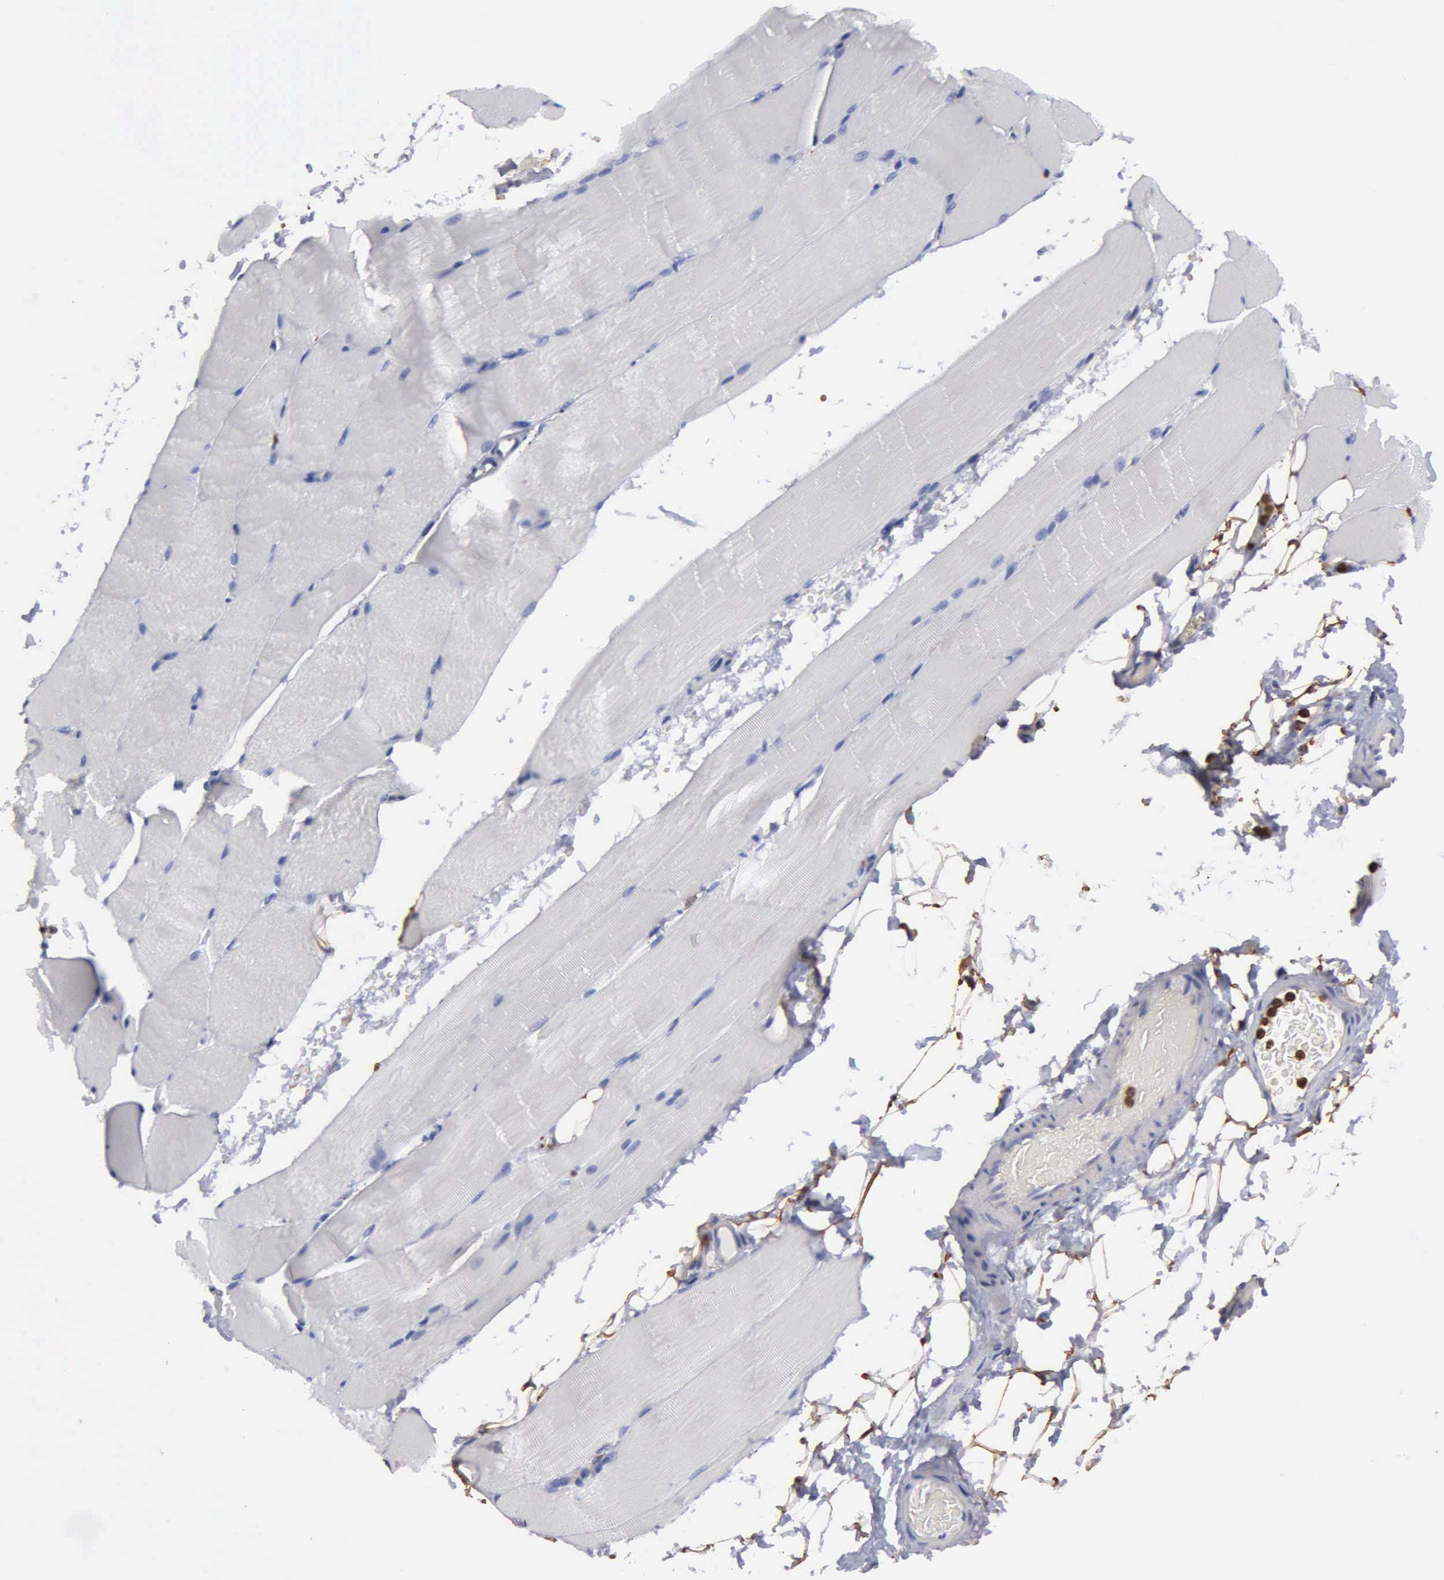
{"staining": {"intensity": "negative", "quantity": "none", "location": "none"}, "tissue": "skeletal muscle", "cell_type": "Myocytes", "image_type": "normal", "snomed": [{"axis": "morphology", "description": "Normal tissue, NOS"}, {"axis": "topography", "description": "Skeletal muscle"}, {"axis": "topography", "description": "Parathyroid gland"}], "caption": "Myocytes are negative for brown protein staining in normal skeletal muscle.", "gene": "G6PD", "patient": {"sex": "female", "age": 37}}